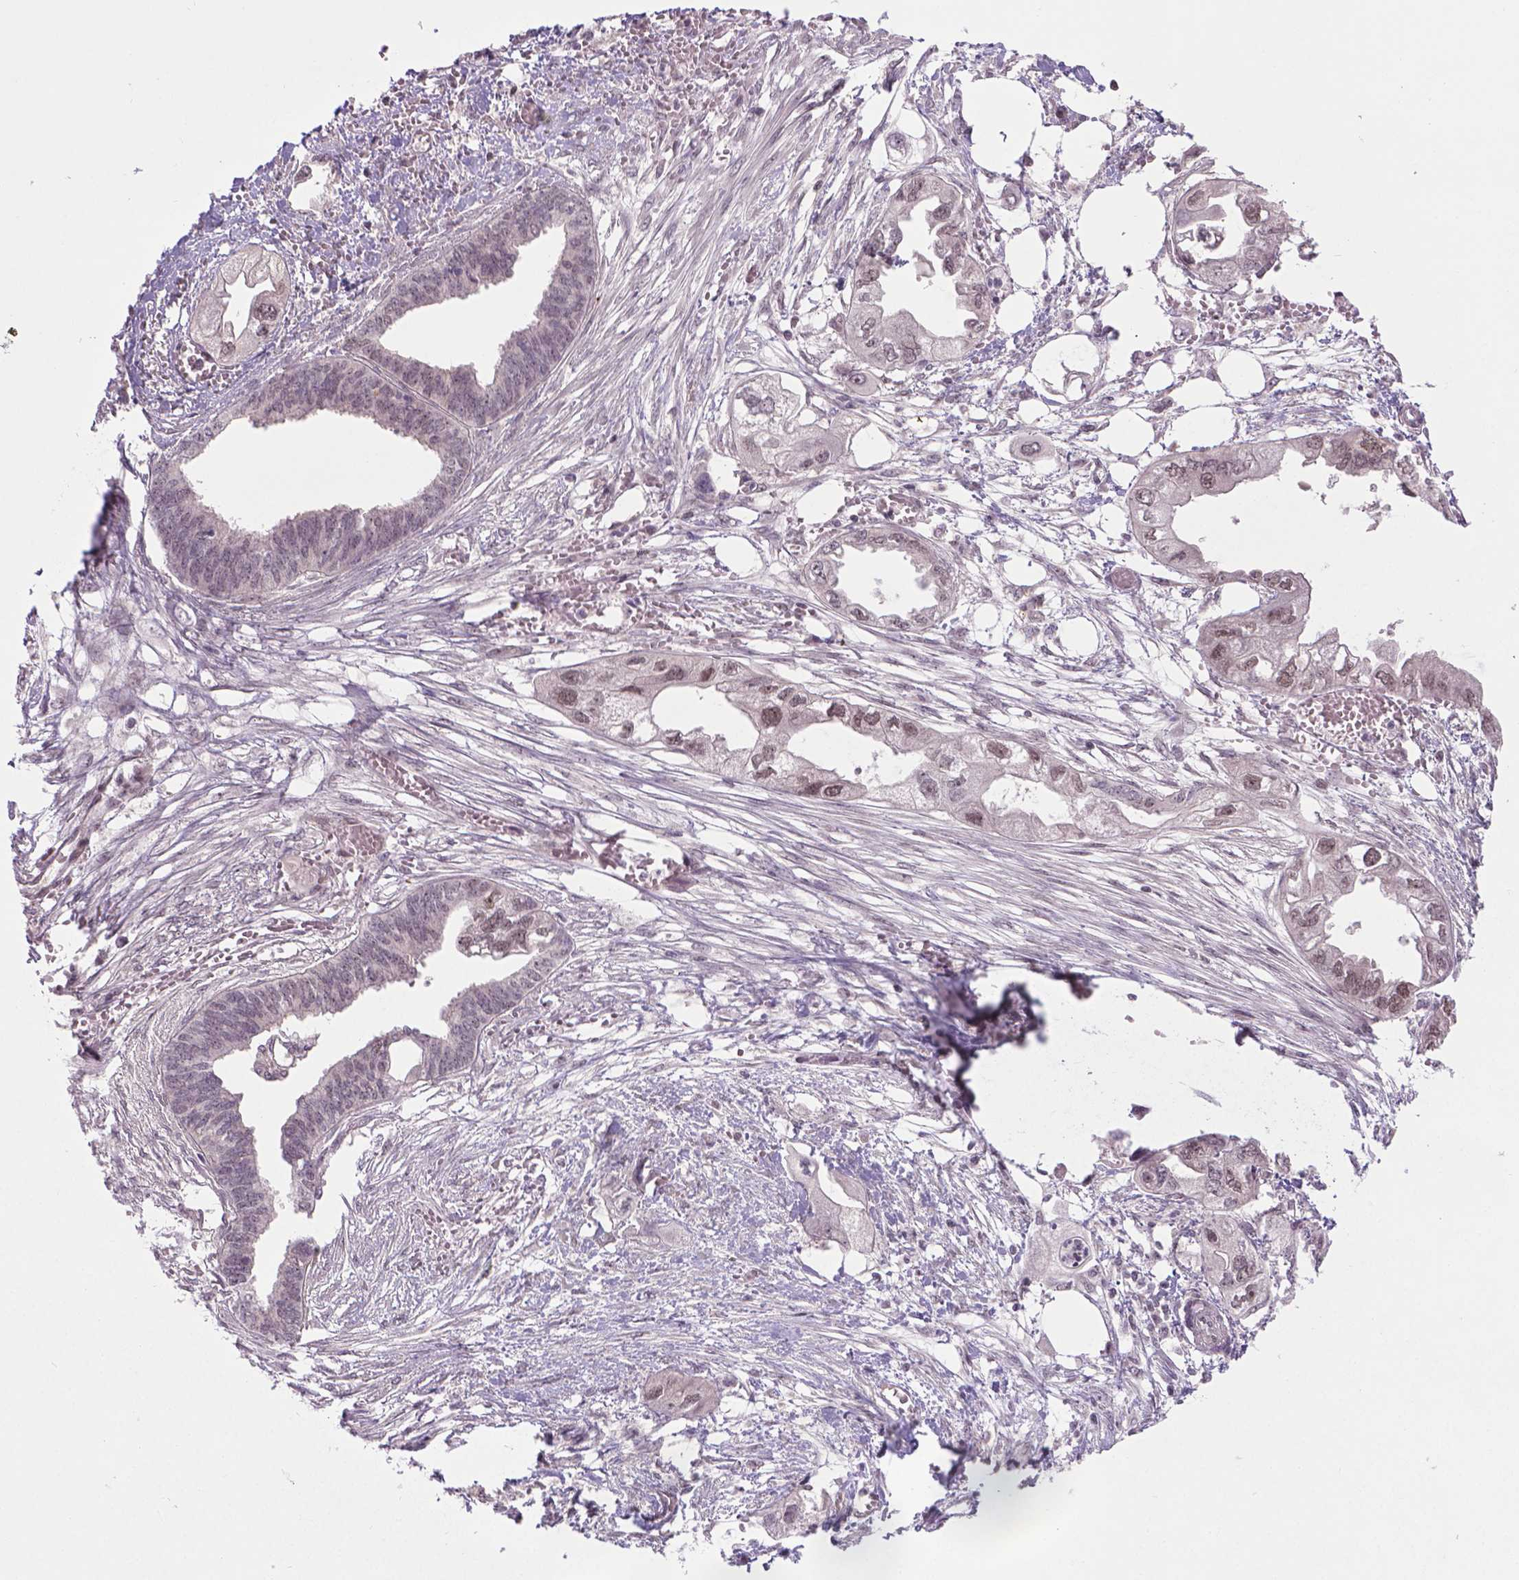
{"staining": {"intensity": "weak", "quantity": "25%-75%", "location": "nuclear"}, "tissue": "endometrial cancer", "cell_type": "Tumor cells", "image_type": "cancer", "snomed": [{"axis": "morphology", "description": "Adenocarcinoma, NOS"}, {"axis": "morphology", "description": "Adenocarcinoma, metastatic, NOS"}, {"axis": "topography", "description": "Adipose tissue"}, {"axis": "topography", "description": "Endometrium"}], "caption": "A brown stain highlights weak nuclear staining of a protein in endometrial metastatic adenocarcinoma tumor cells.", "gene": "ANKRD54", "patient": {"sex": "female", "age": 67}}